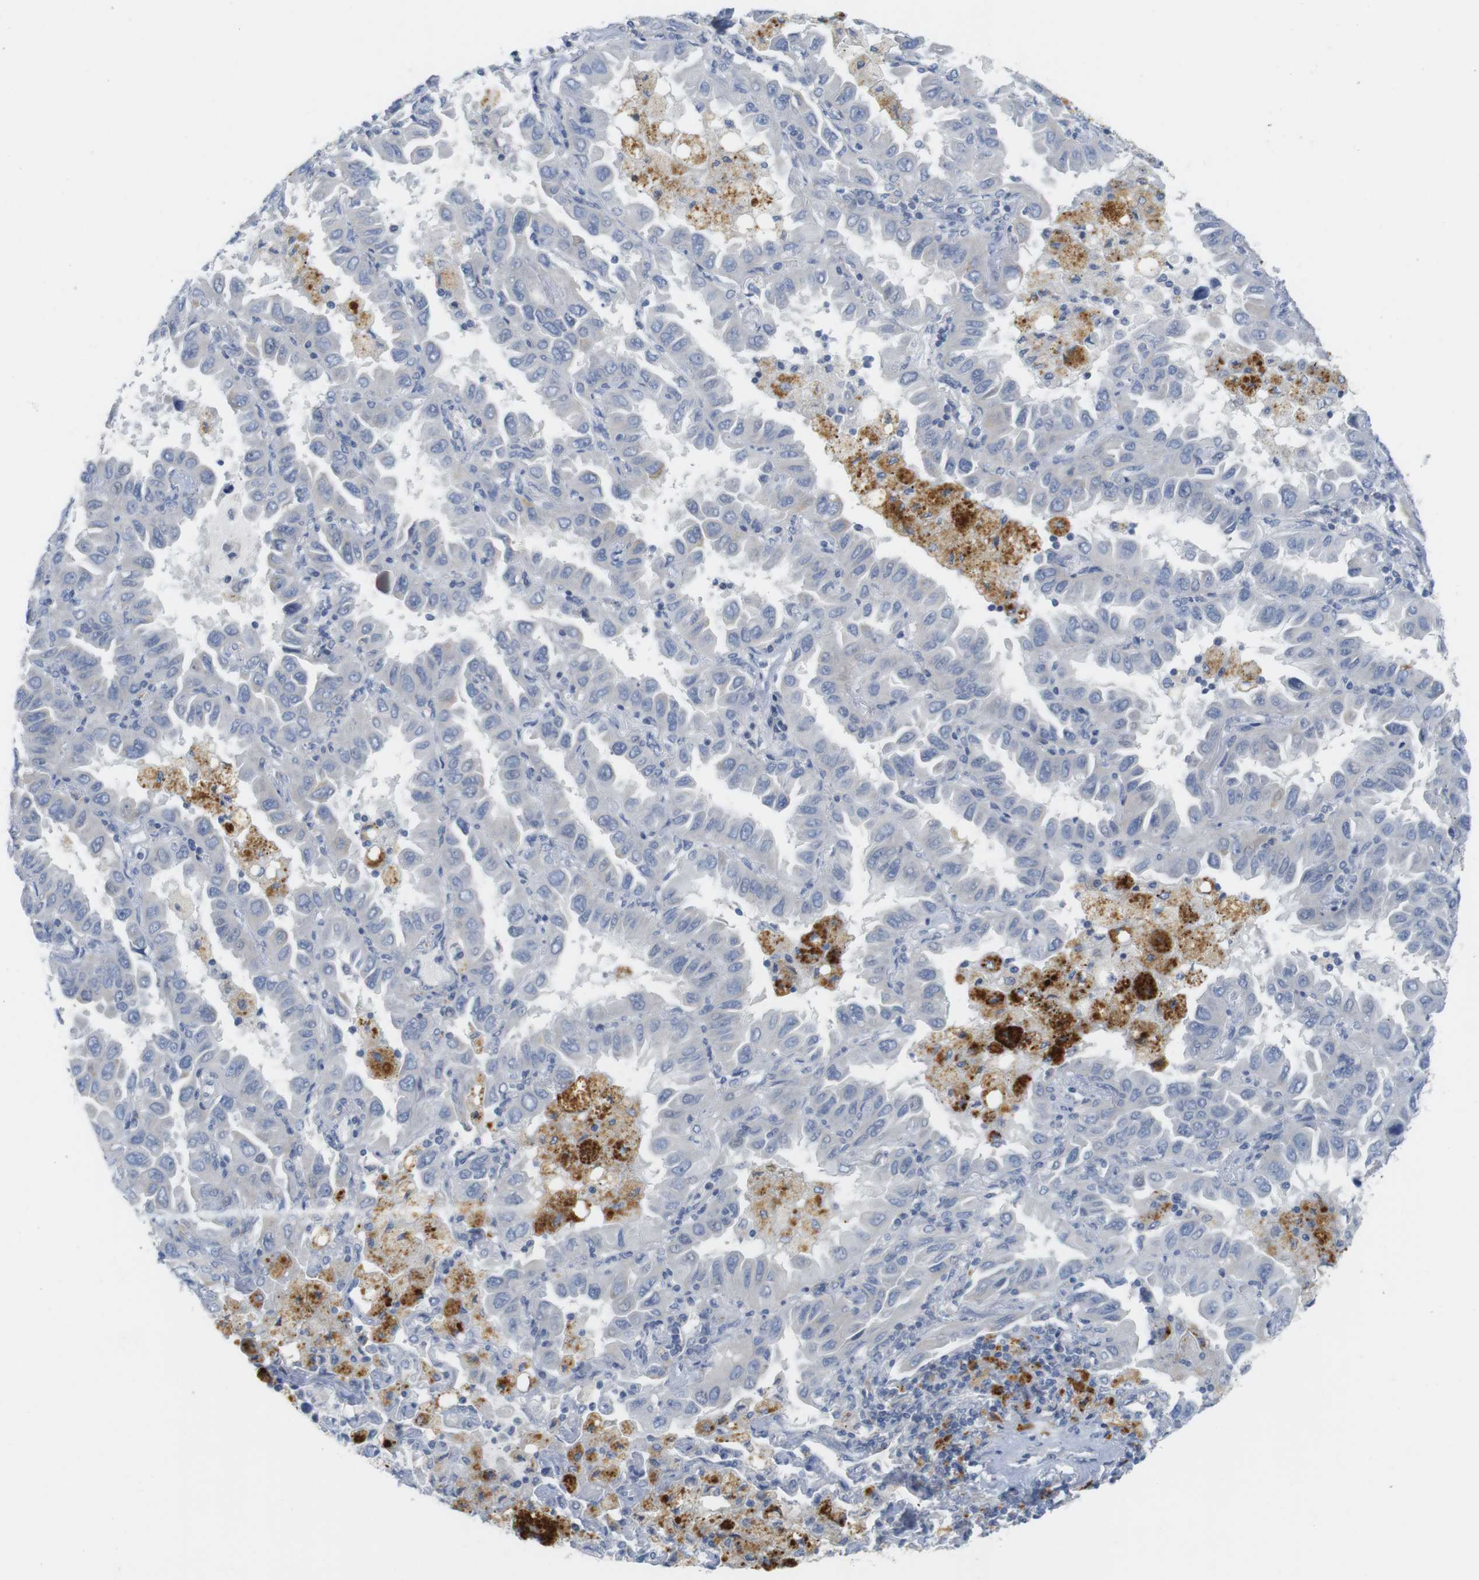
{"staining": {"intensity": "negative", "quantity": "none", "location": "none"}, "tissue": "lung cancer", "cell_type": "Tumor cells", "image_type": "cancer", "snomed": [{"axis": "morphology", "description": "Adenocarcinoma, NOS"}, {"axis": "topography", "description": "Lung"}], "caption": "Tumor cells are negative for protein expression in human adenocarcinoma (lung). (DAB (3,3'-diaminobenzidine) IHC with hematoxylin counter stain).", "gene": "YIPF1", "patient": {"sex": "male", "age": 64}}